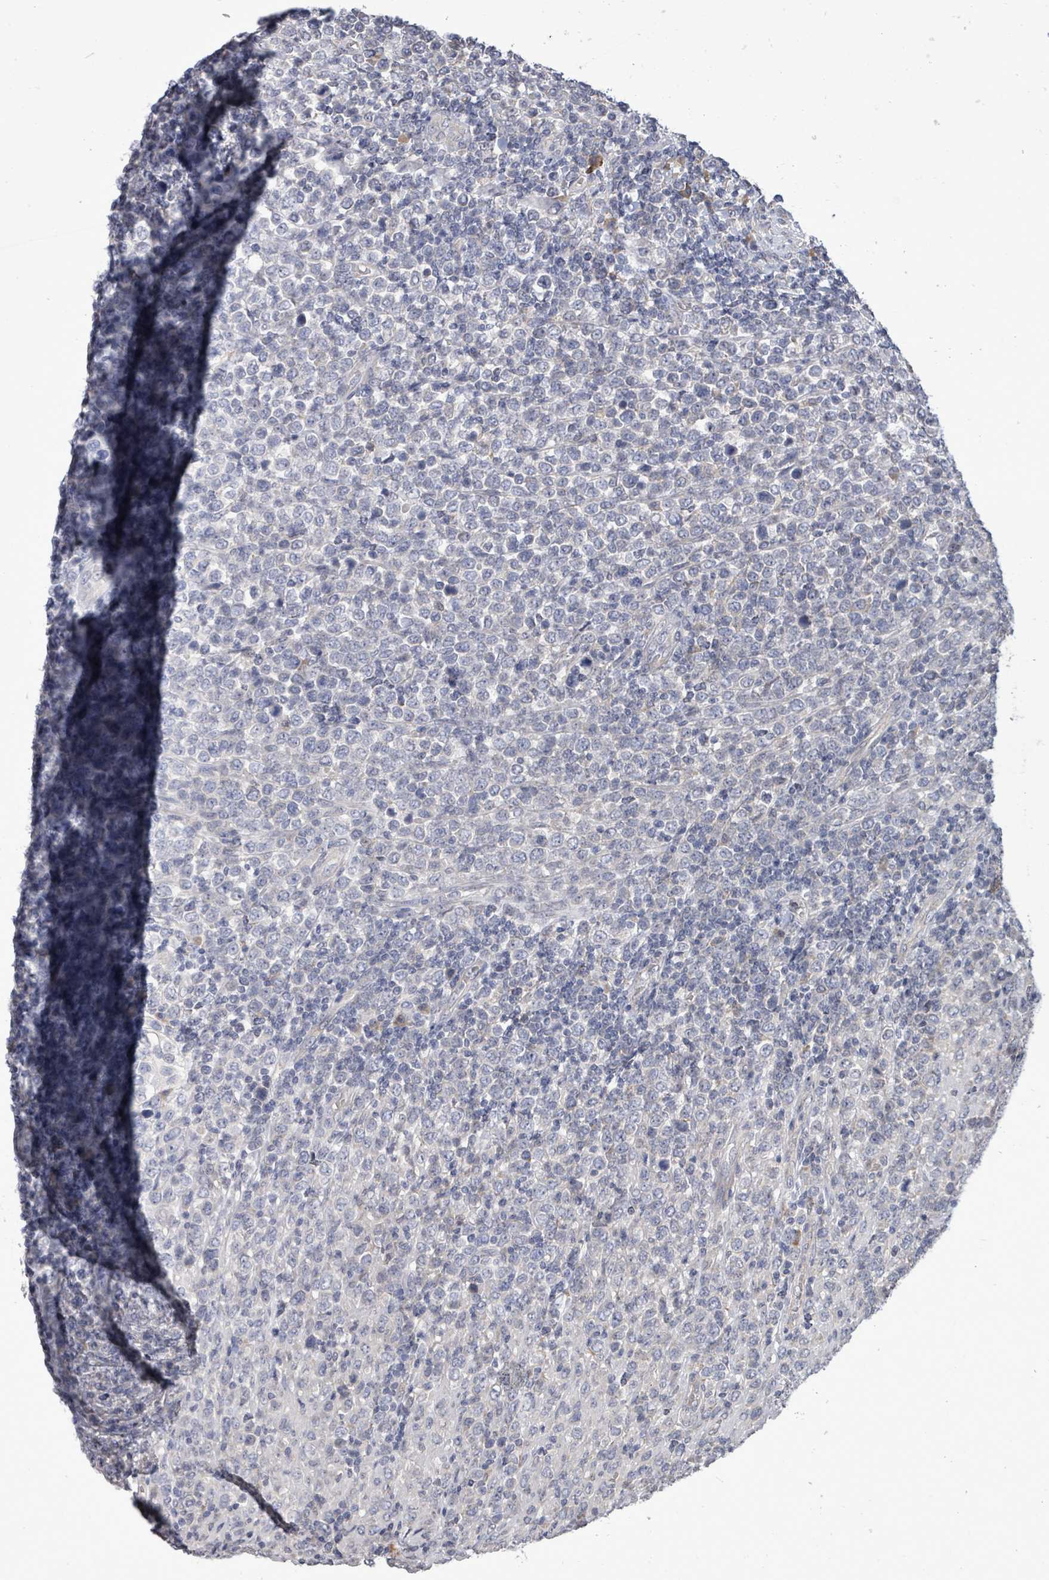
{"staining": {"intensity": "negative", "quantity": "none", "location": "none"}, "tissue": "lymphoma", "cell_type": "Tumor cells", "image_type": "cancer", "snomed": [{"axis": "morphology", "description": "Malignant lymphoma, non-Hodgkin's type, High grade"}, {"axis": "topography", "description": "Soft tissue"}], "caption": "High magnification brightfield microscopy of lymphoma stained with DAB (3,3'-diaminobenzidine) (brown) and counterstained with hematoxylin (blue): tumor cells show no significant positivity.", "gene": "POMGNT2", "patient": {"sex": "female", "age": 56}}